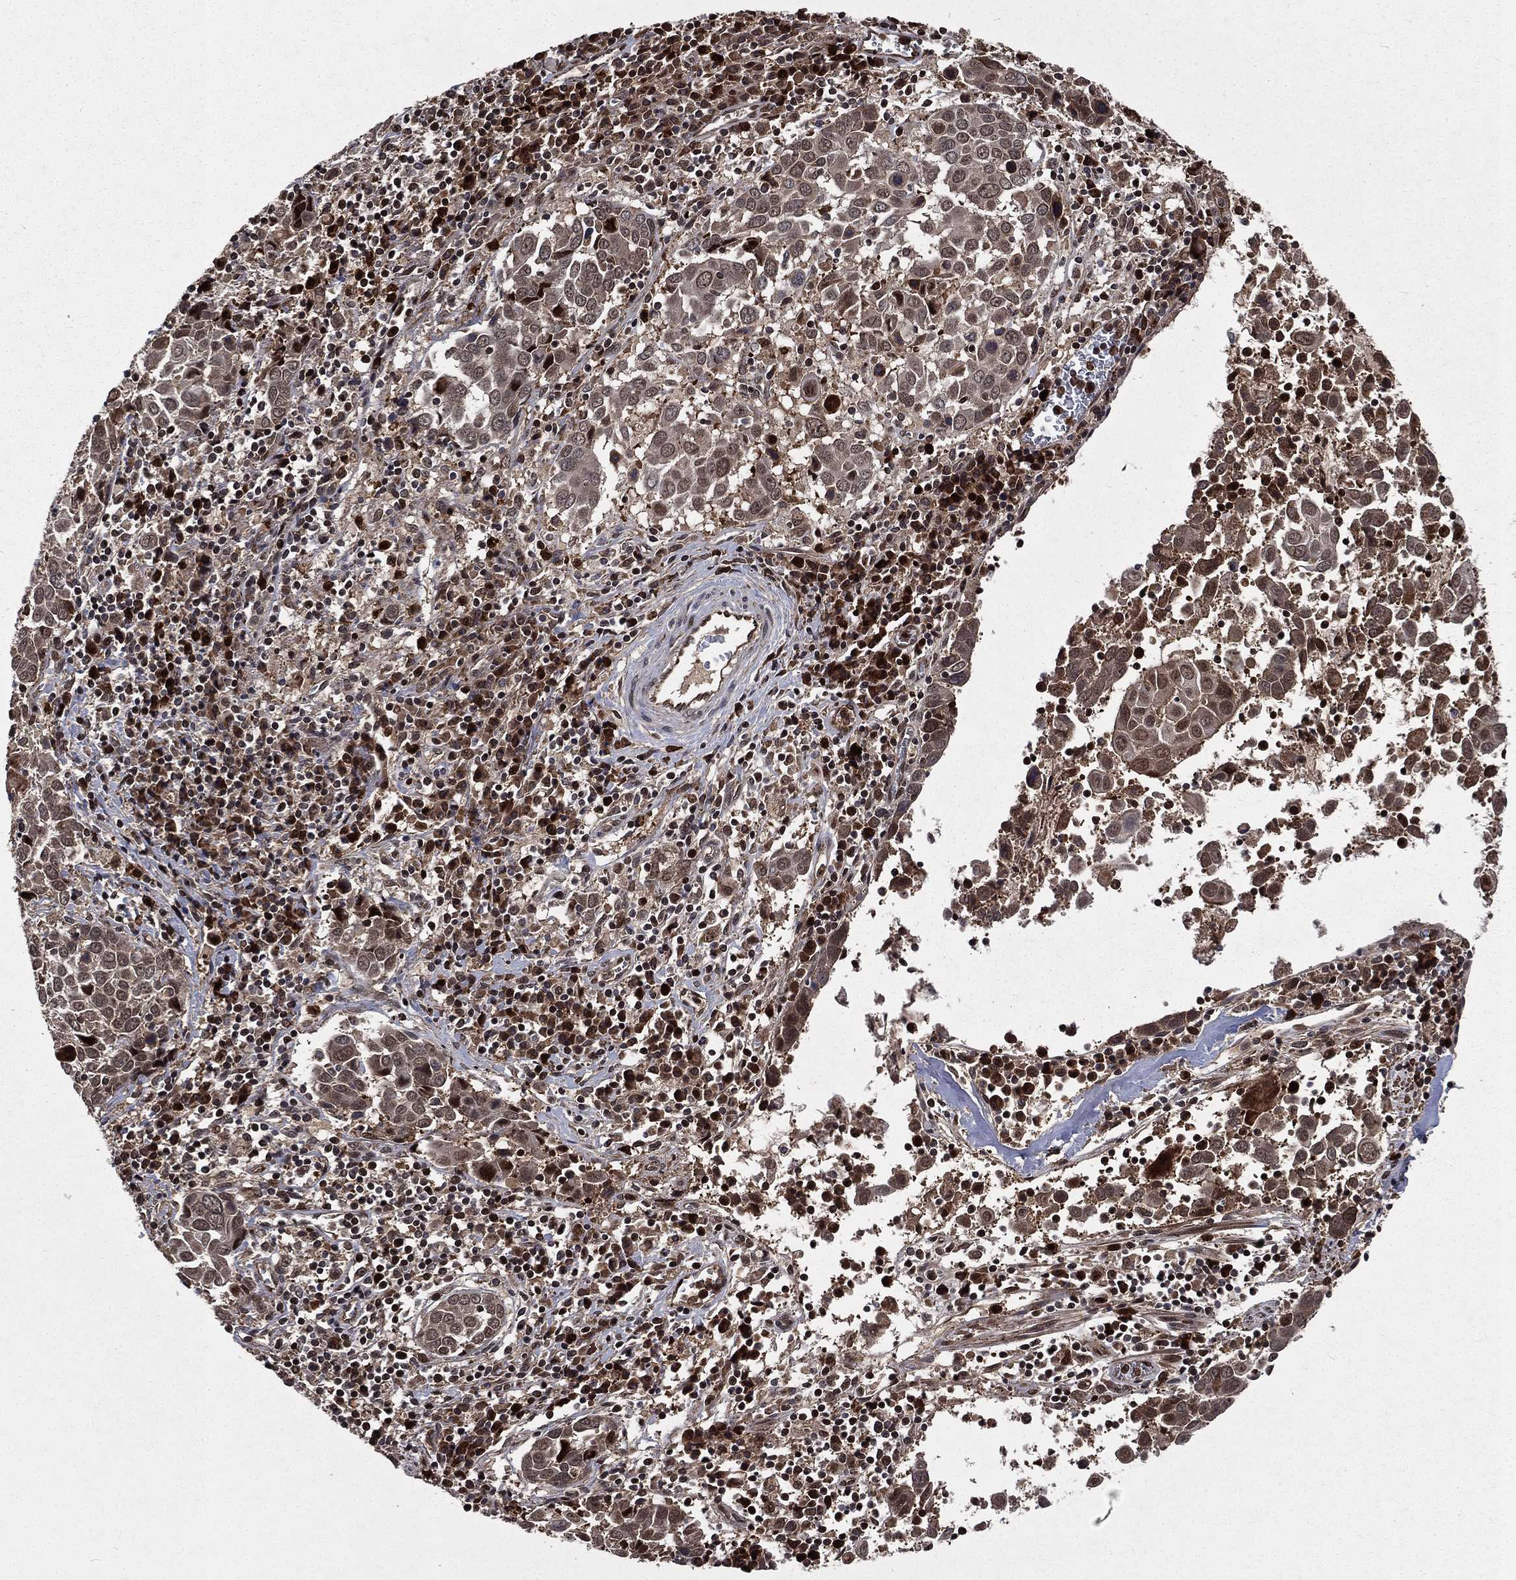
{"staining": {"intensity": "weak", "quantity": "25%-75%", "location": "cytoplasmic/membranous"}, "tissue": "lung cancer", "cell_type": "Tumor cells", "image_type": "cancer", "snomed": [{"axis": "morphology", "description": "Squamous cell carcinoma, NOS"}, {"axis": "topography", "description": "Lung"}], "caption": "Weak cytoplasmic/membranous protein expression is identified in about 25%-75% of tumor cells in lung cancer. (IHC, brightfield microscopy, high magnification).", "gene": "LENG8", "patient": {"sex": "male", "age": 57}}